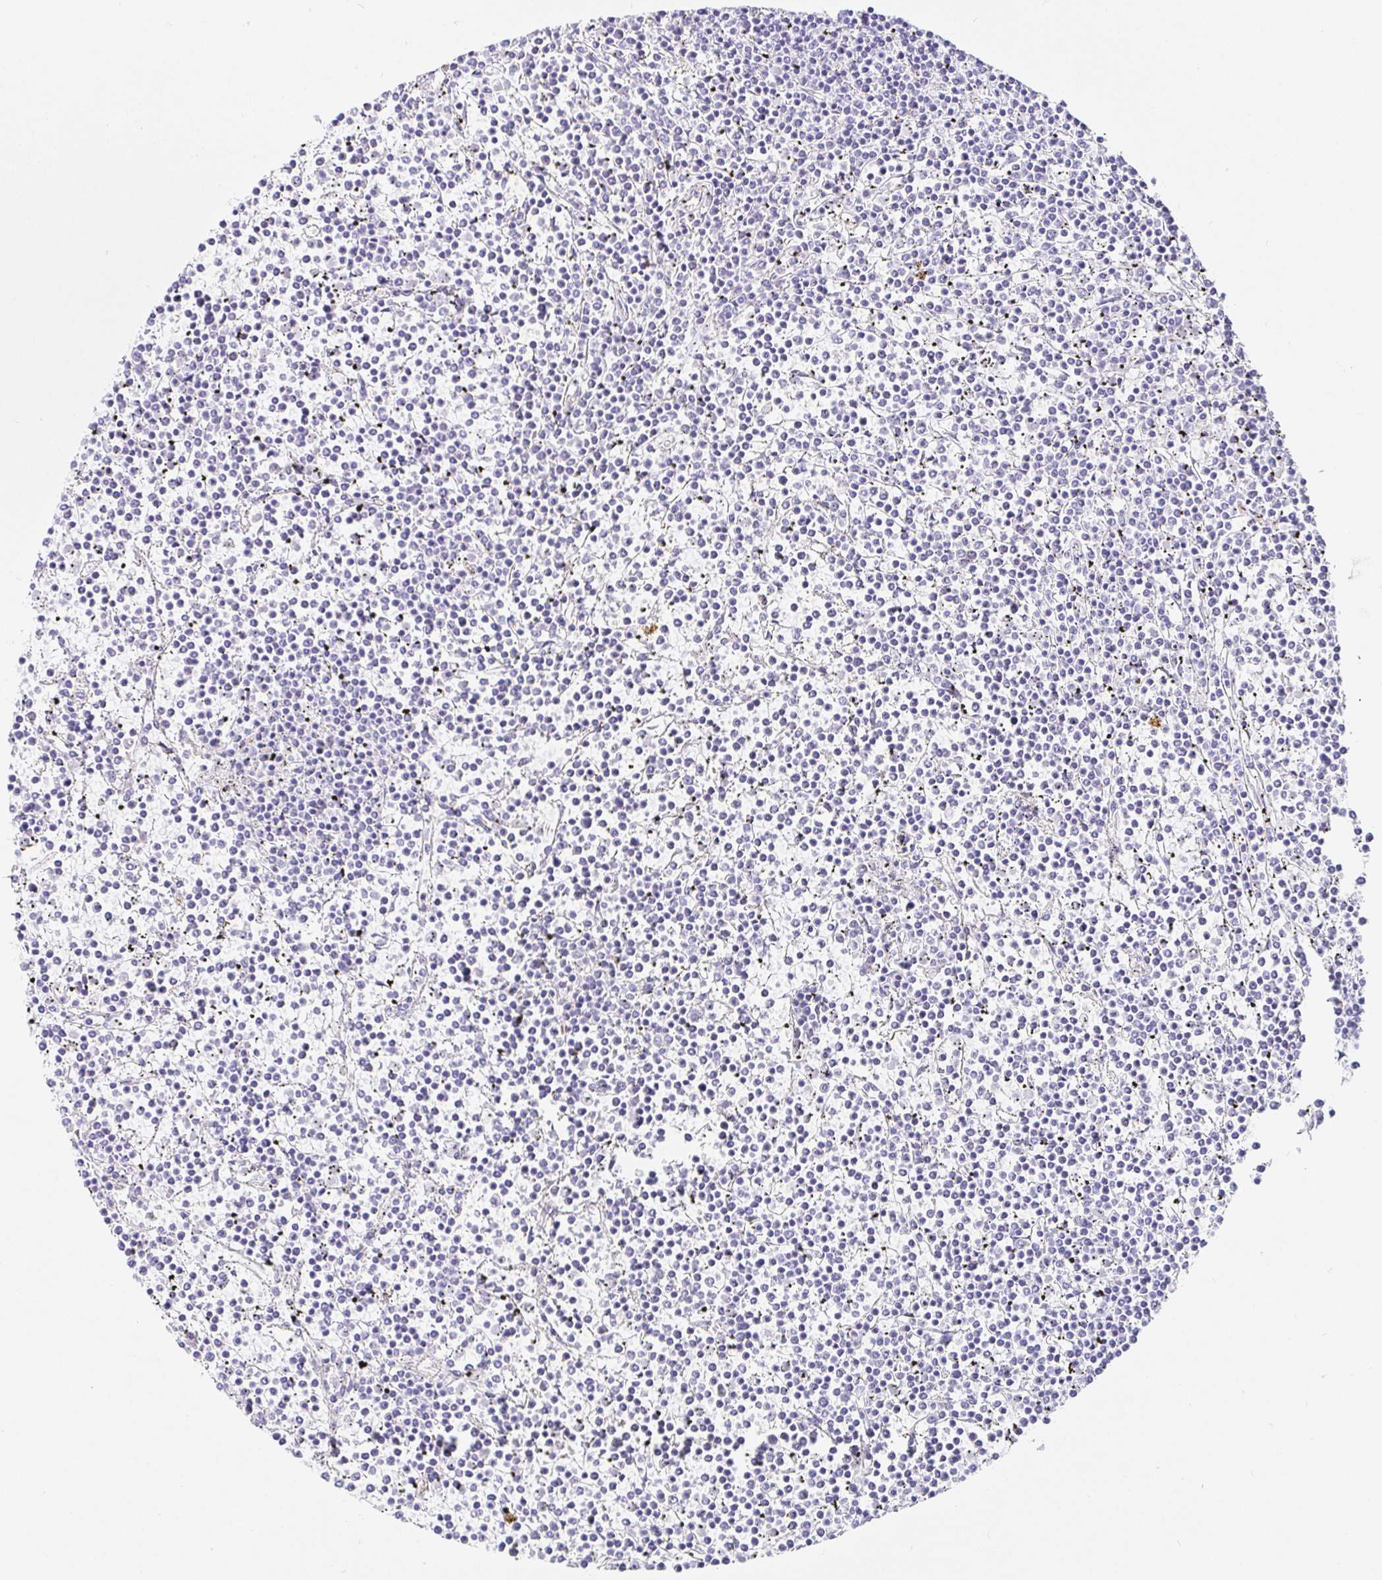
{"staining": {"intensity": "negative", "quantity": "none", "location": "none"}, "tissue": "lymphoma", "cell_type": "Tumor cells", "image_type": "cancer", "snomed": [{"axis": "morphology", "description": "Malignant lymphoma, non-Hodgkin's type, Low grade"}, {"axis": "topography", "description": "Spleen"}], "caption": "DAB immunohistochemical staining of malignant lymphoma, non-Hodgkin's type (low-grade) exhibits no significant staining in tumor cells.", "gene": "DOCK1", "patient": {"sex": "female", "age": 19}}